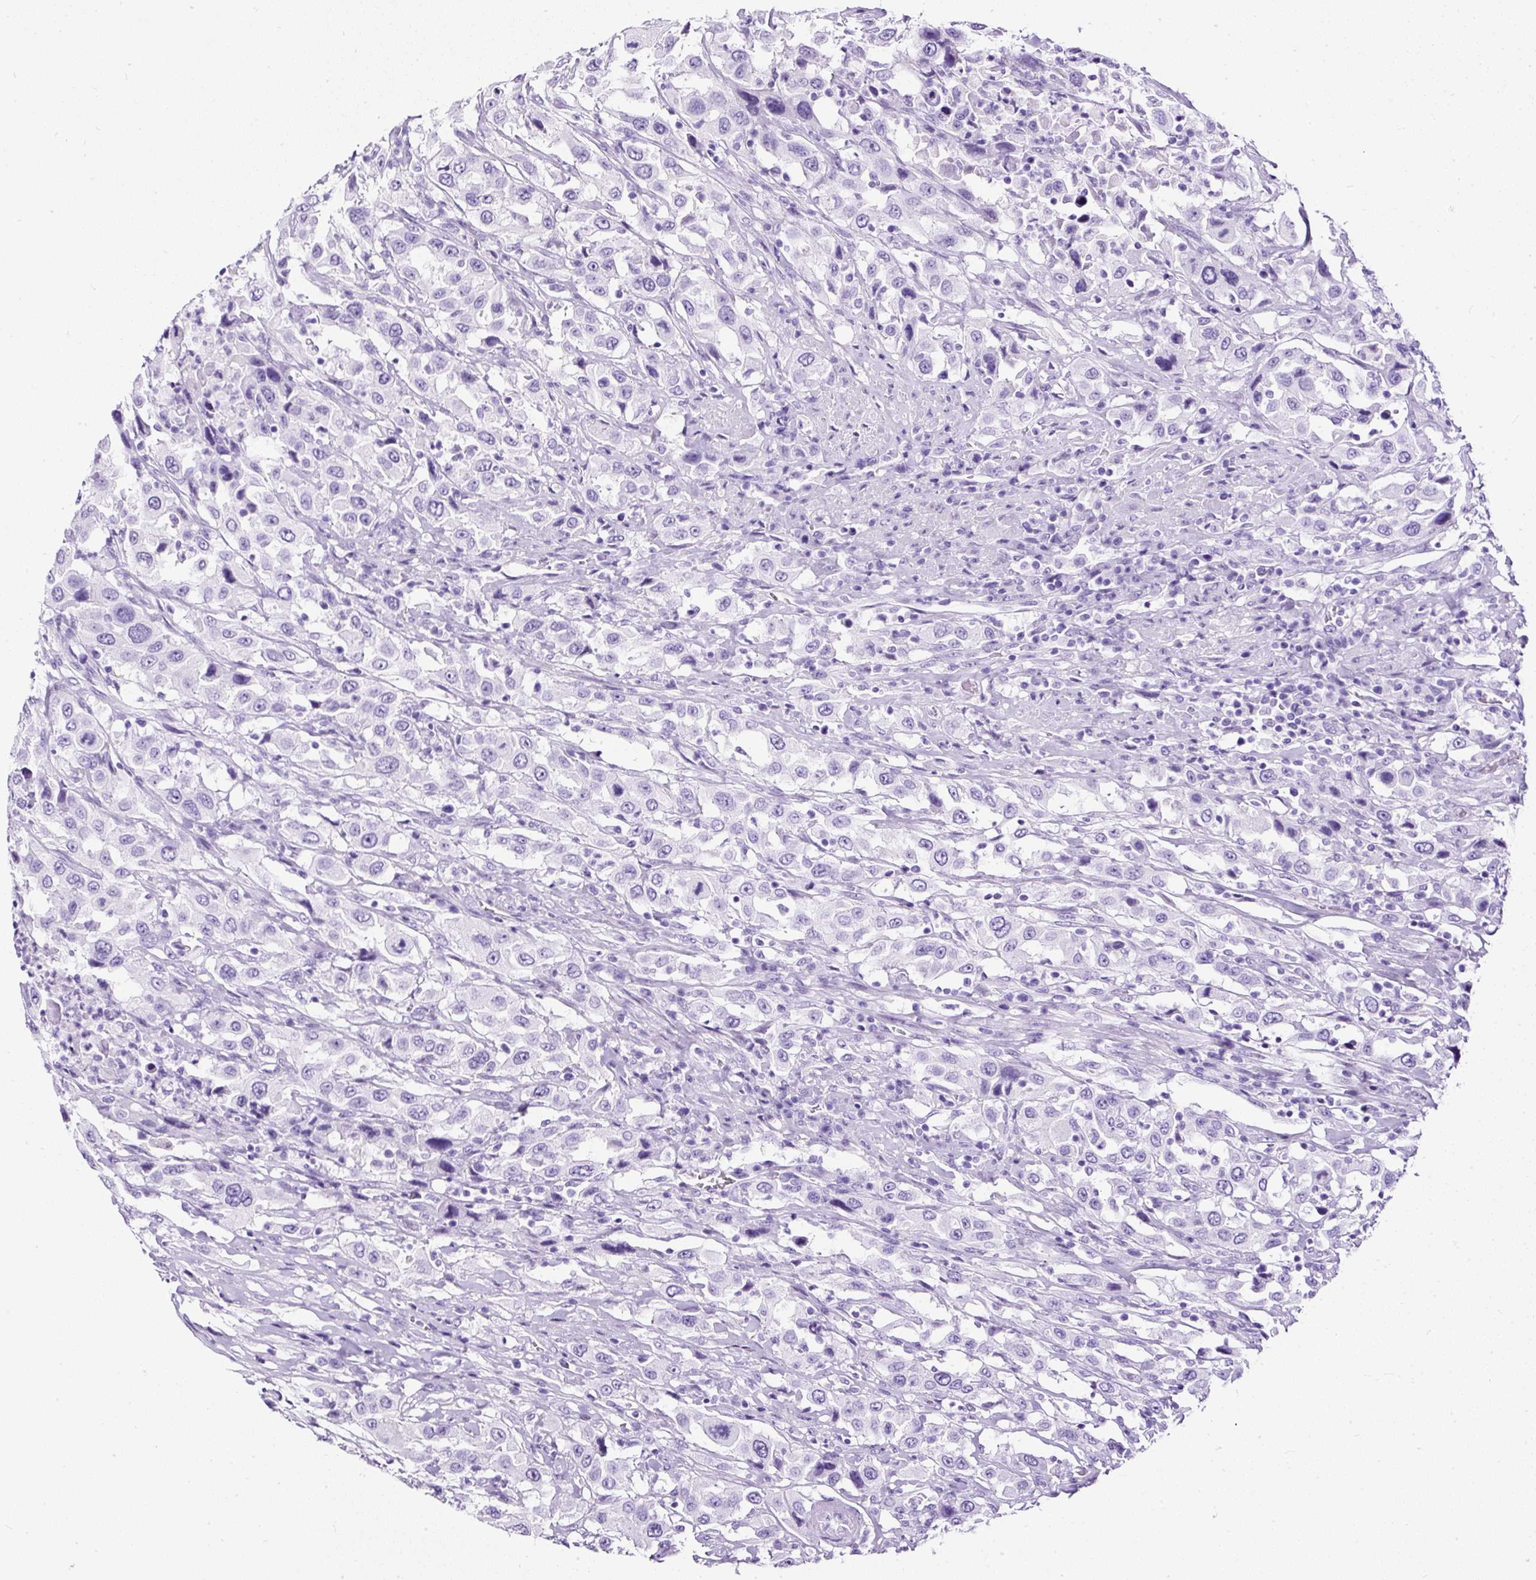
{"staining": {"intensity": "negative", "quantity": "none", "location": "none"}, "tissue": "urothelial cancer", "cell_type": "Tumor cells", "image_type": "cancer", "snomed": [{"axis": "morphology", "description": "Urothelial carcinoma, High grade"}, {"axis": "topography", "description": "Urinary bladder"}], "caption": "Protein analysis of urothelial carcinoma (high-grade) shows no significant expression in tumor cells. (DAB (3,3'-diaminobenzidine) immunohistochemistry with hematoxylin counter stain).", "gene": "NTS", "patient": {"sex": "male", "age": 61}}